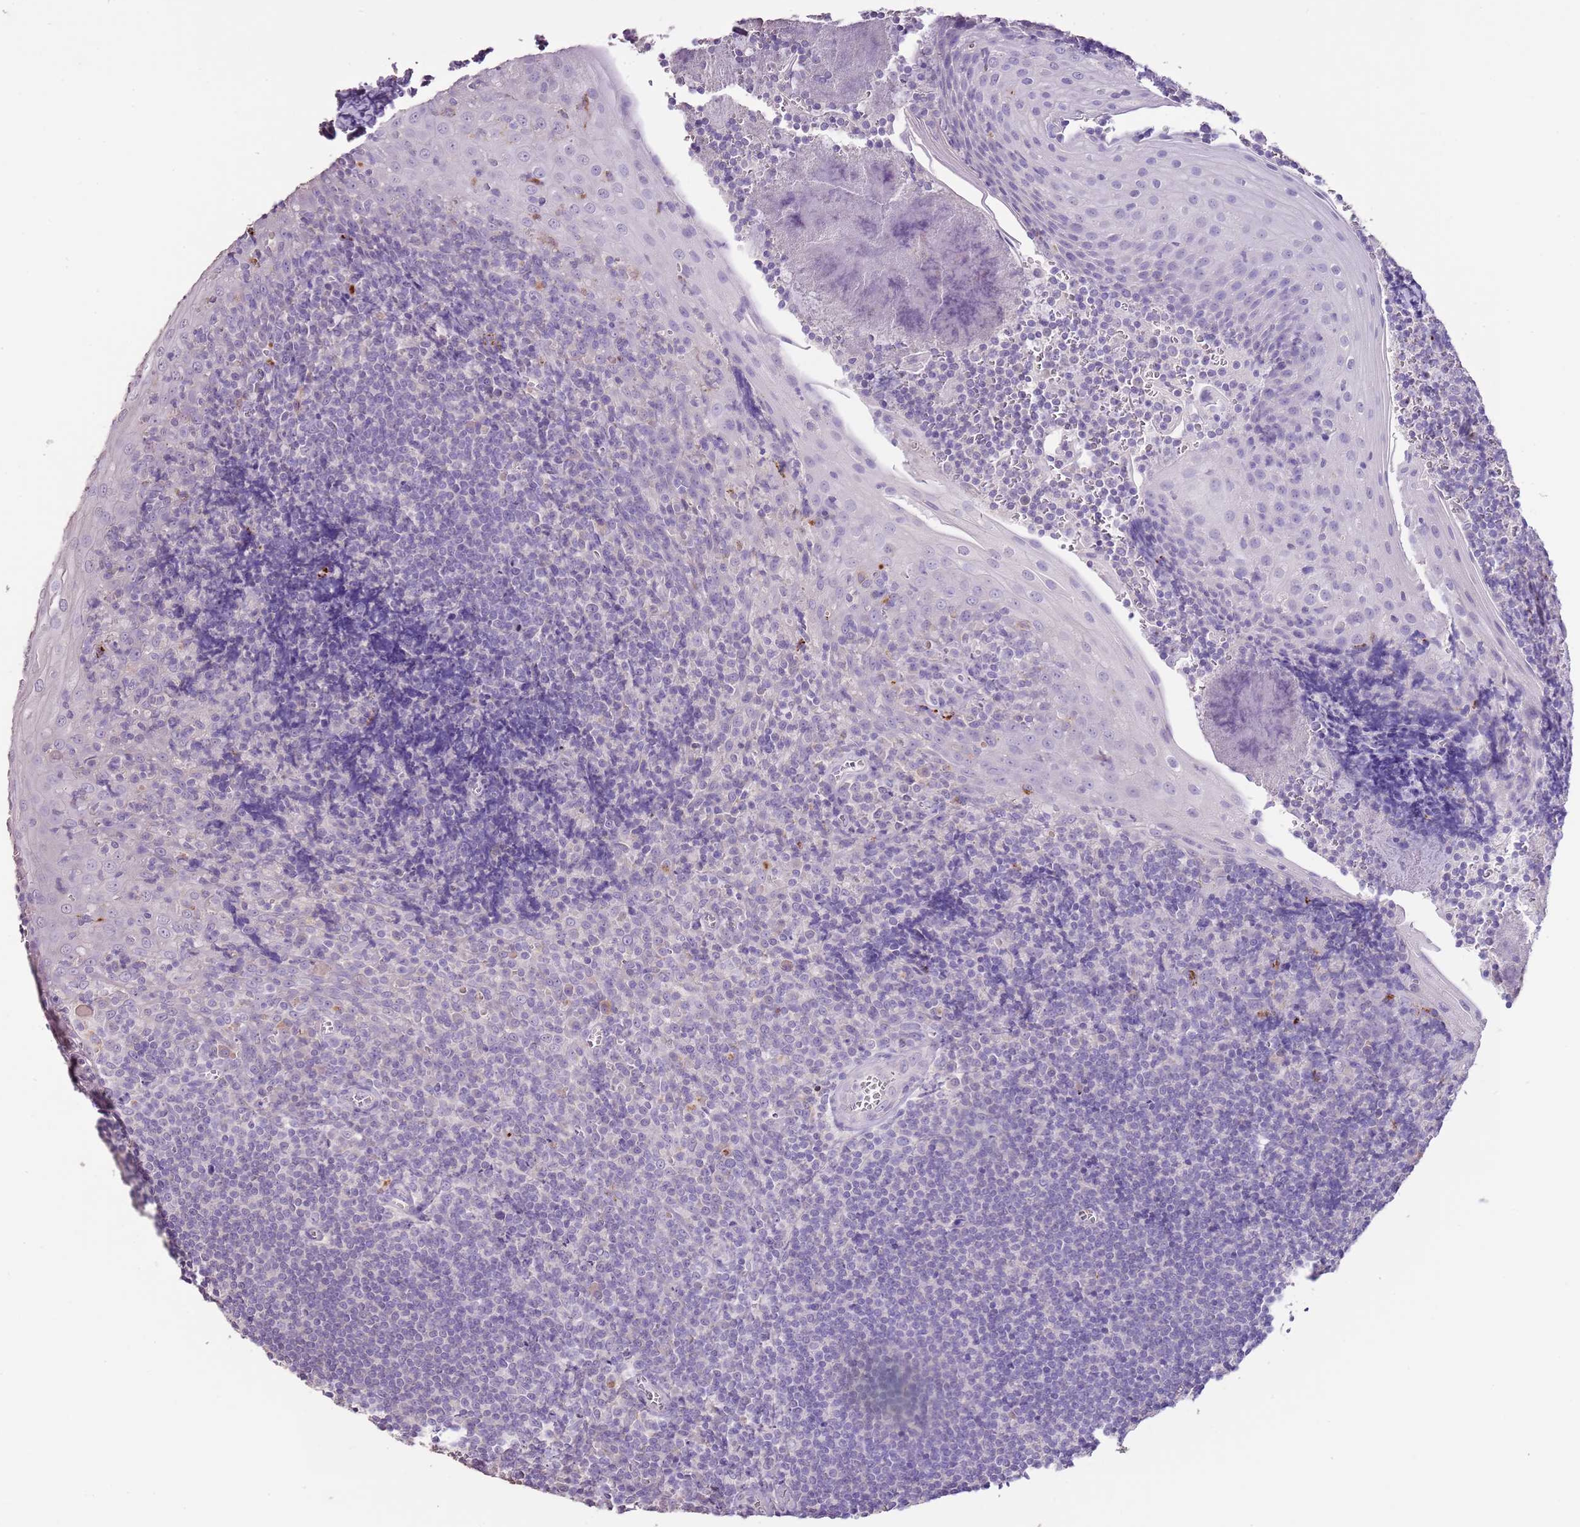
{"staining": {"intensity": "negative", "quantity": "none", "location": "none"}, "tissue": "tonsil", "cell_type": "Germinal center cells", "image_type": "normal", "snomed": [{"axis": "morphology", "description": "Normal tissue, NOS"}, {"axis": "topography", "description": "Tonsil"}], "caption": "A micrograph of tonsil stained for a protein demonstrates no brown staining in germinal center cells.", "gene": "BLOC1S2", "patient": {"sex": "male", "age": 27}}